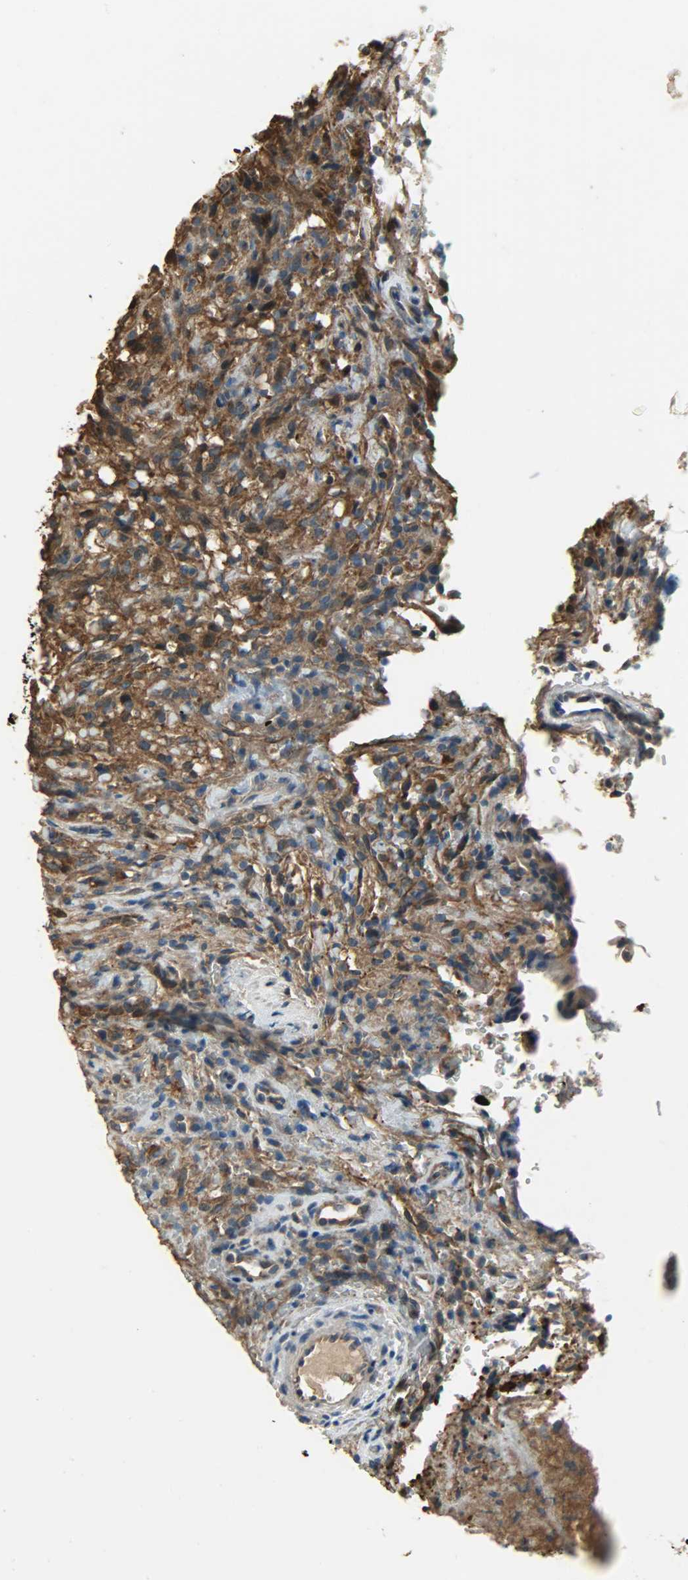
{"staining": {"intensity": "strong", "quantity": ">75%", "location": "cytoplasmic/membranous"}, "tissue": "glioma", "cell_type": "Tumor cells", "image_type": "cancer", "snomed": [{"axis": "morphology", "description": "Normal tissue, NOS"}, {"axis": "morphology", "description": "Glioma, malignant, High grade"}, {"axis": "topography", "description": "Cerebral cortex"}], "caption": "Protein staining of glioma tissue reveals strong cytoplasmic/membranous positivity in approximately >75% of tumor cells.", "gene": "LDHB", "patient": {"sex": "male", "age": 75}}